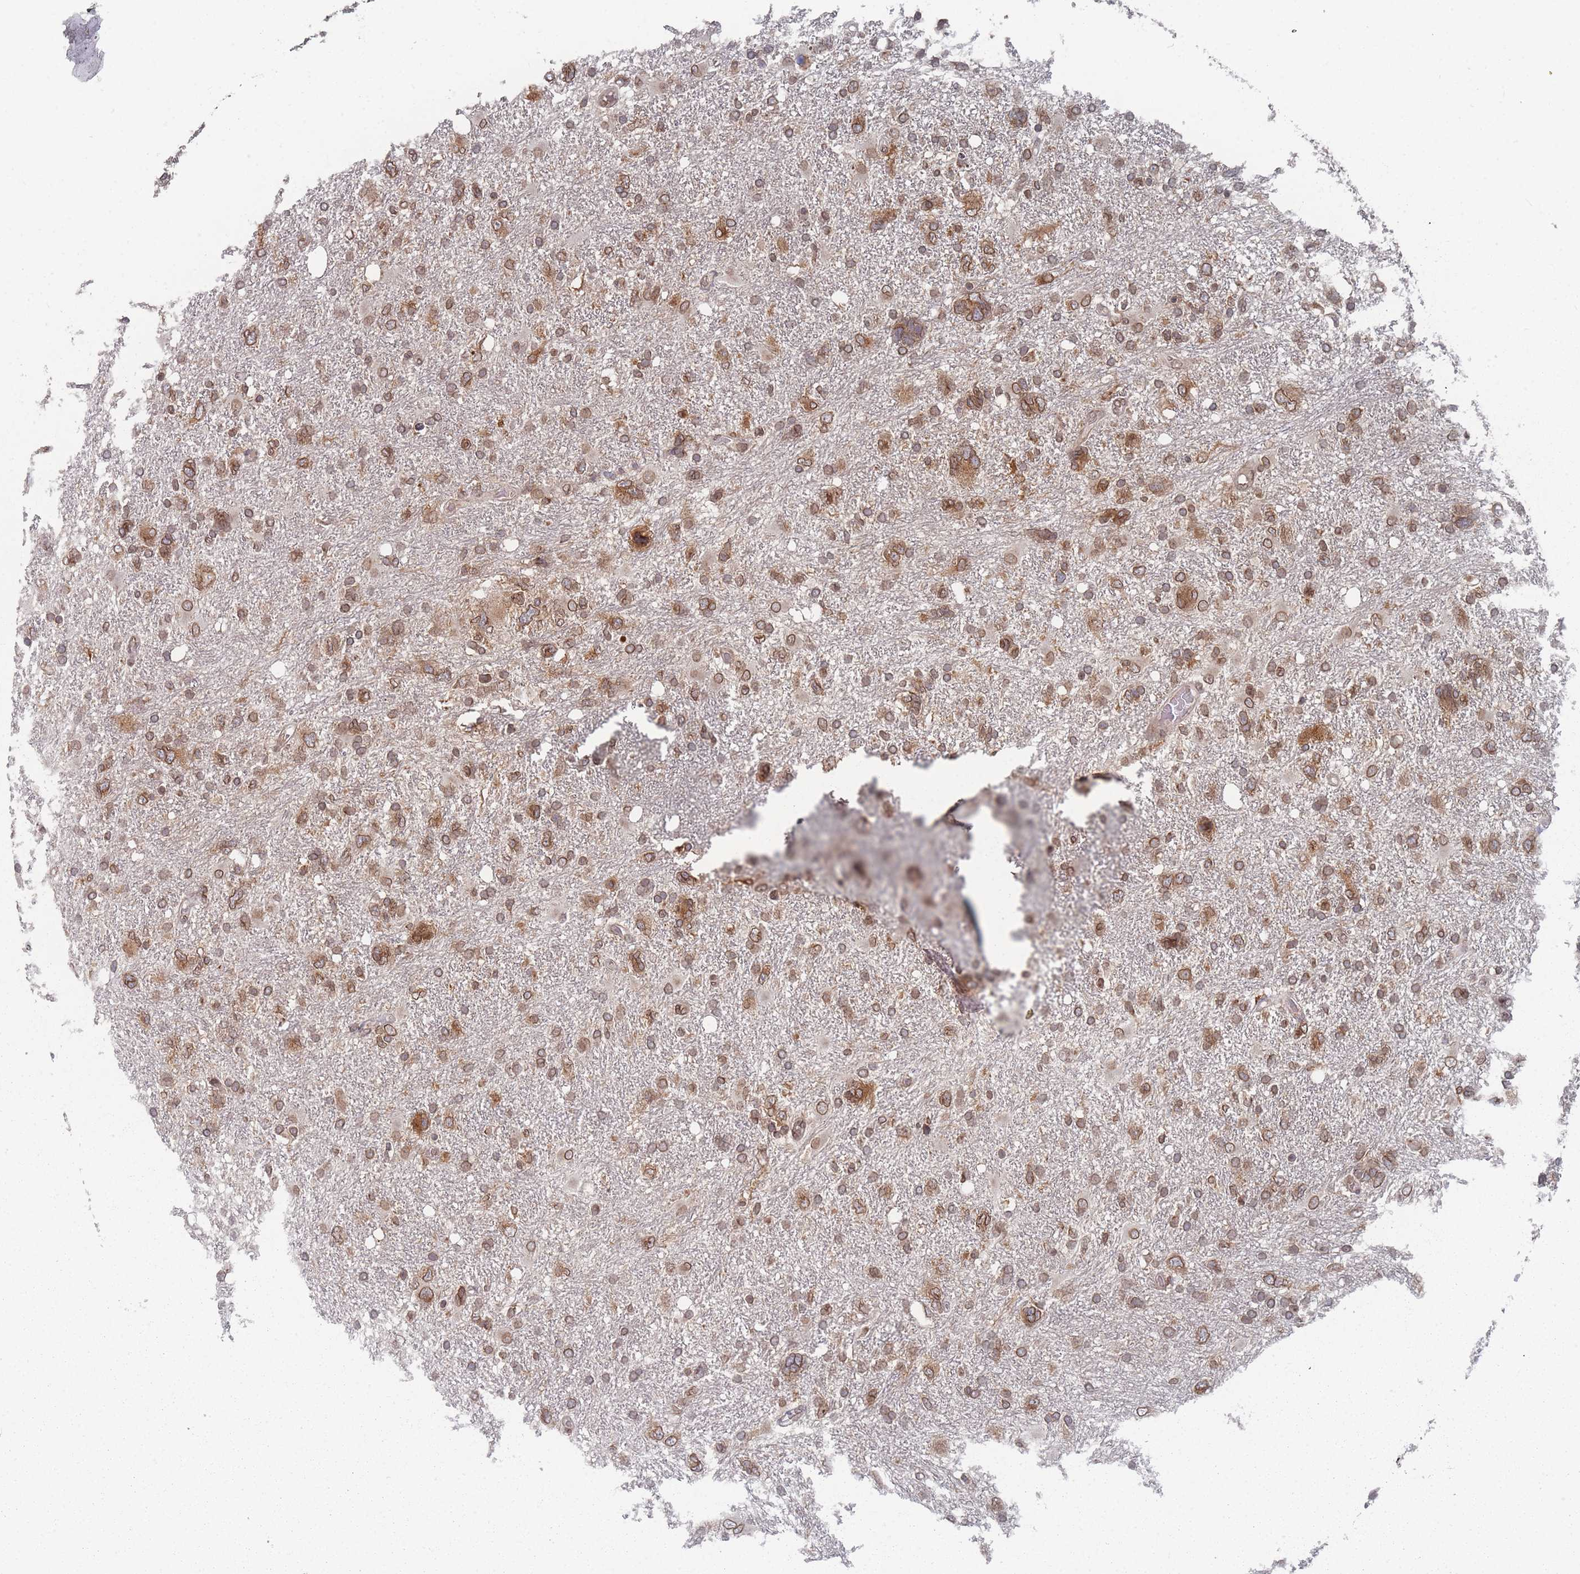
{"staining": {"intensity": "moderate", "quantity": ">75%", "location": "cytoplasmic/membranous,nuclear"}, "tissue": "glioma", "cell_type": "Tumor cells", "image_type": "cancer", "snomed": [{"axis": "morphology", "description": "Glioma, malignant, High grade"}, {"axis": "topography", "description": "Brain"}], "caption": "Protein expression analysis of glioma exhibits moderate cytoplasmic/membranous and nuclear expression in approximately >75% of tumor cells.", "gene": "TBC1D25", "patient": {"sex": "male", "age": 61}}